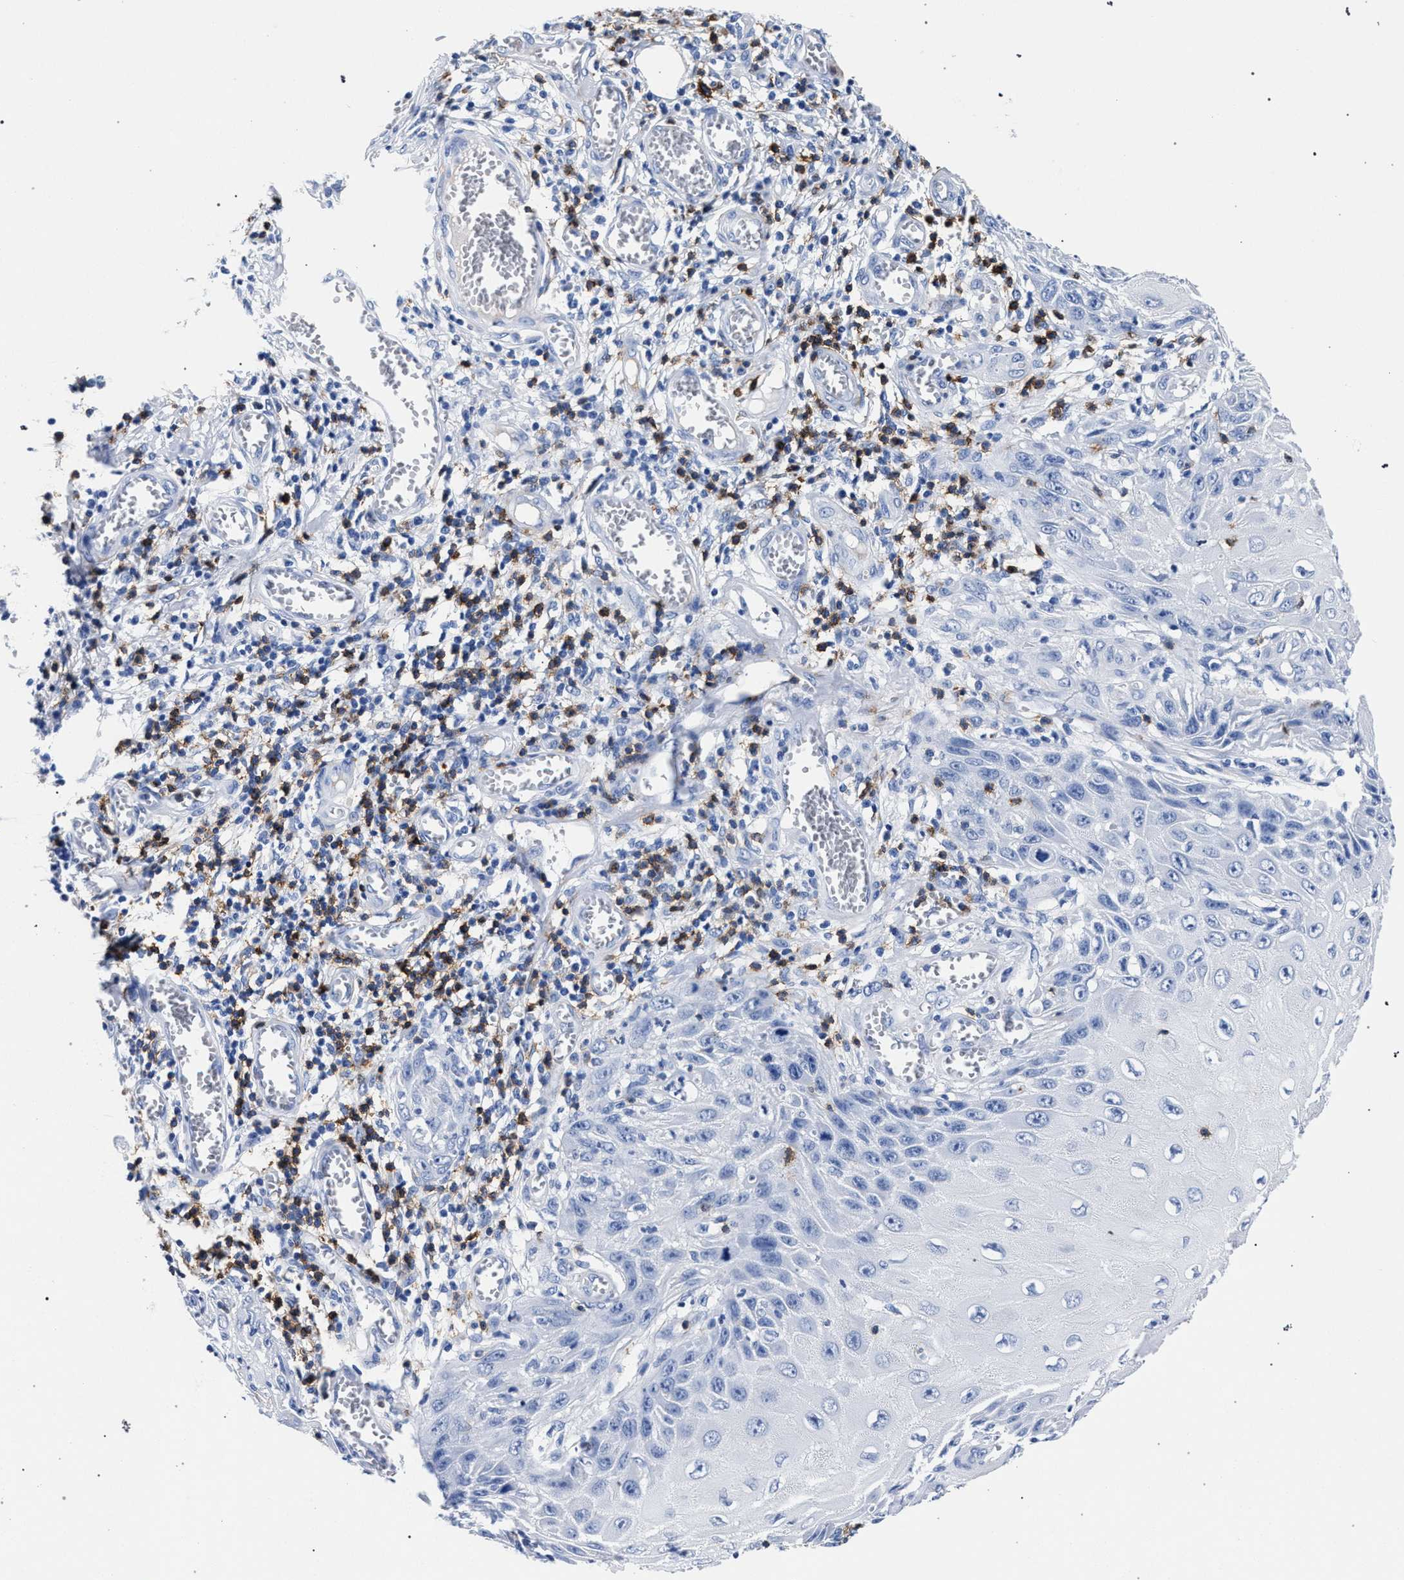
{"staining": {"intensity": "negative", "quantity": "none", "location": "none"}, "tissue": "skin cancer", "cell_type": "Tumor cells", "image_type": "cancer", "snomed": [{"axis": "morphology", "description": "Squamous cell carcinoma, NOS"}, {"axis": "topography", "description": "Skin"}], "caption": "The immunohistochemistry (IHC) micrograph has no significant staining in tumor cells of skin cancer tissue. The staining is performed using DAB (3,3'-diaminobenzidine) brown chromogen with nuclei counter-stained in using hematoxylin.", "gene": "KLRK1", "patient": {"sex": "female", "age": 73}}